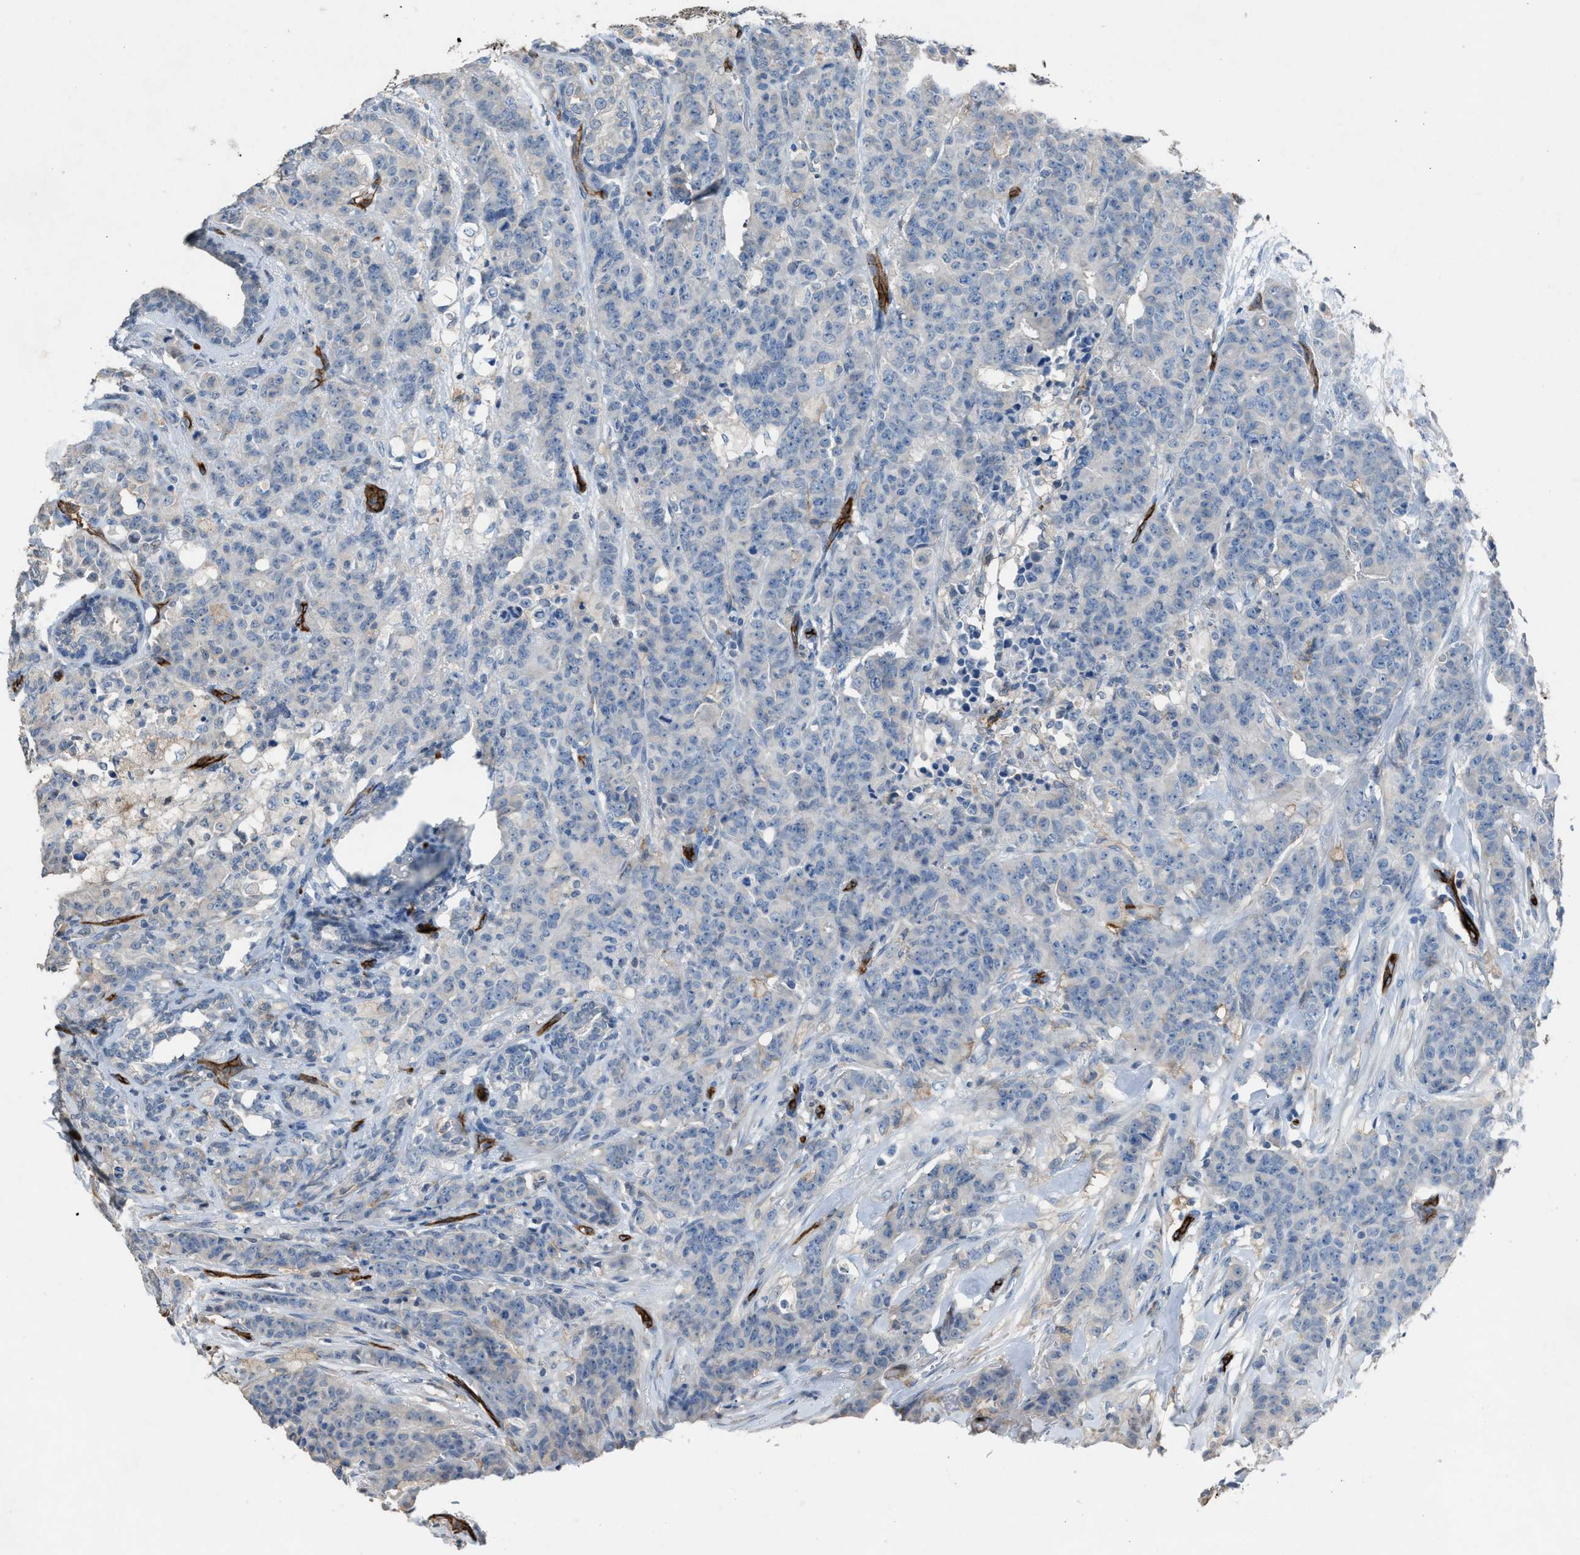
{"staining": {"intensity": "negative", "quantity": "none", "location": "none"}, "tissue": "breast cancer", "cell_type": "Tumor cells", "image_type": "cancer", "snomed": [{"axis": "morphology", "description": "Normal tissue, NOS"}, {"axis": "morphology", "description": "Duct carcinoma"}, {"axis": "topography", "description": "Breast"}], "caption": "IHC histopathology image of neoplastic tissue: human invasive ductal carcinoma (breast) stained with DAB (3,3'-diaminobenzidine) shows no significant protein positivity in tumor cells. Brightfield microscopy of immunohistochemistry stained with DAB (brown) and hematoxylin (blue), captured at high magnification.", "gene": "DYSF", "patient": {"sex": "female", "age": 40}}